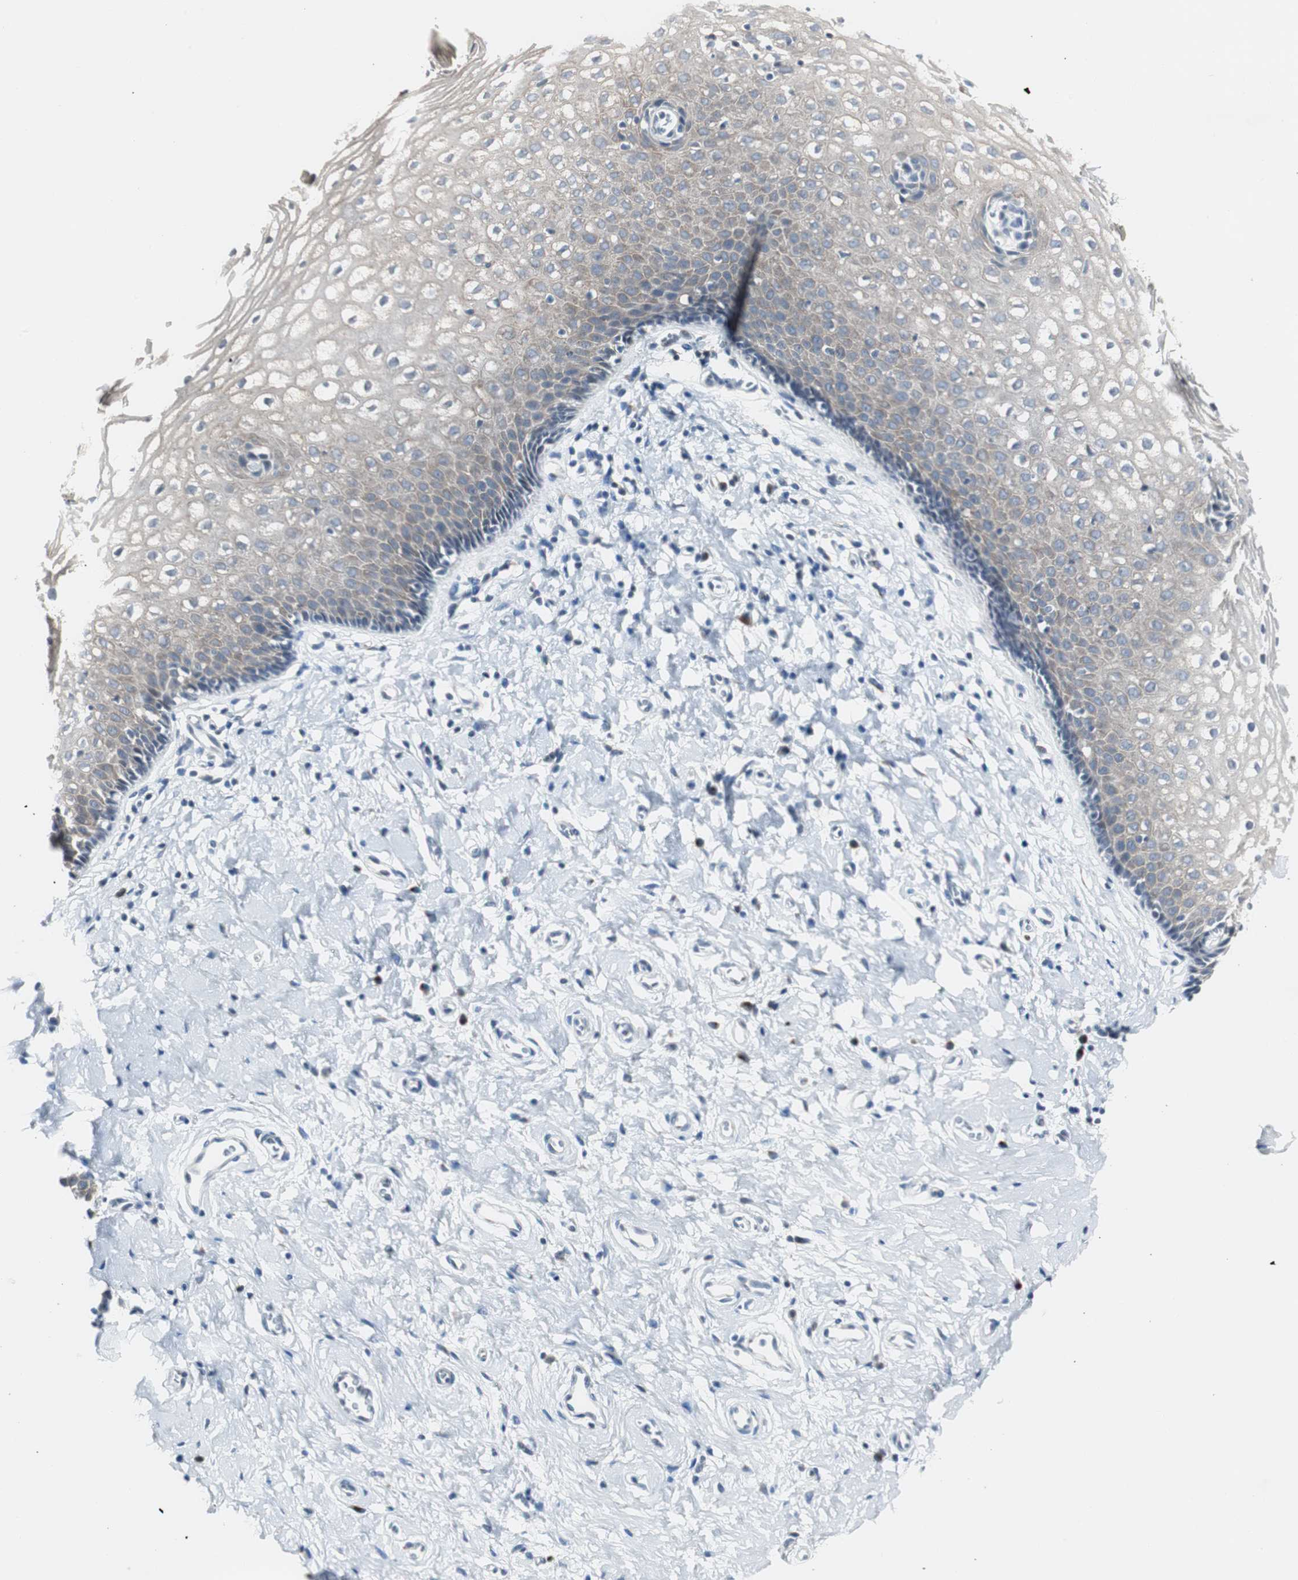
{"staining": {"intensity": "weak", "quantity": "25%-75%", "location": "cytoplasmic/membranous"}, "tissue": "vagina", "cell_type": "Squamous epithelial cells", "image_type": "normal", "snomed": [{"axis": "morphology", "description": "Normal tissue, NOS"}, {"axis": "topography", "description": "Soft tissue"}, {"axis": "topography", "description": "Vagina"}], "caption": "A photomicrograph showing weak cytoplasmic/membranous expression in approximately 25%-75% of squamous epithelial cells in normal vagina, as visualized by brown immunohistochemical staining.", "gene": "SOX30", "patient": {"sex": "female", "age": 61}}